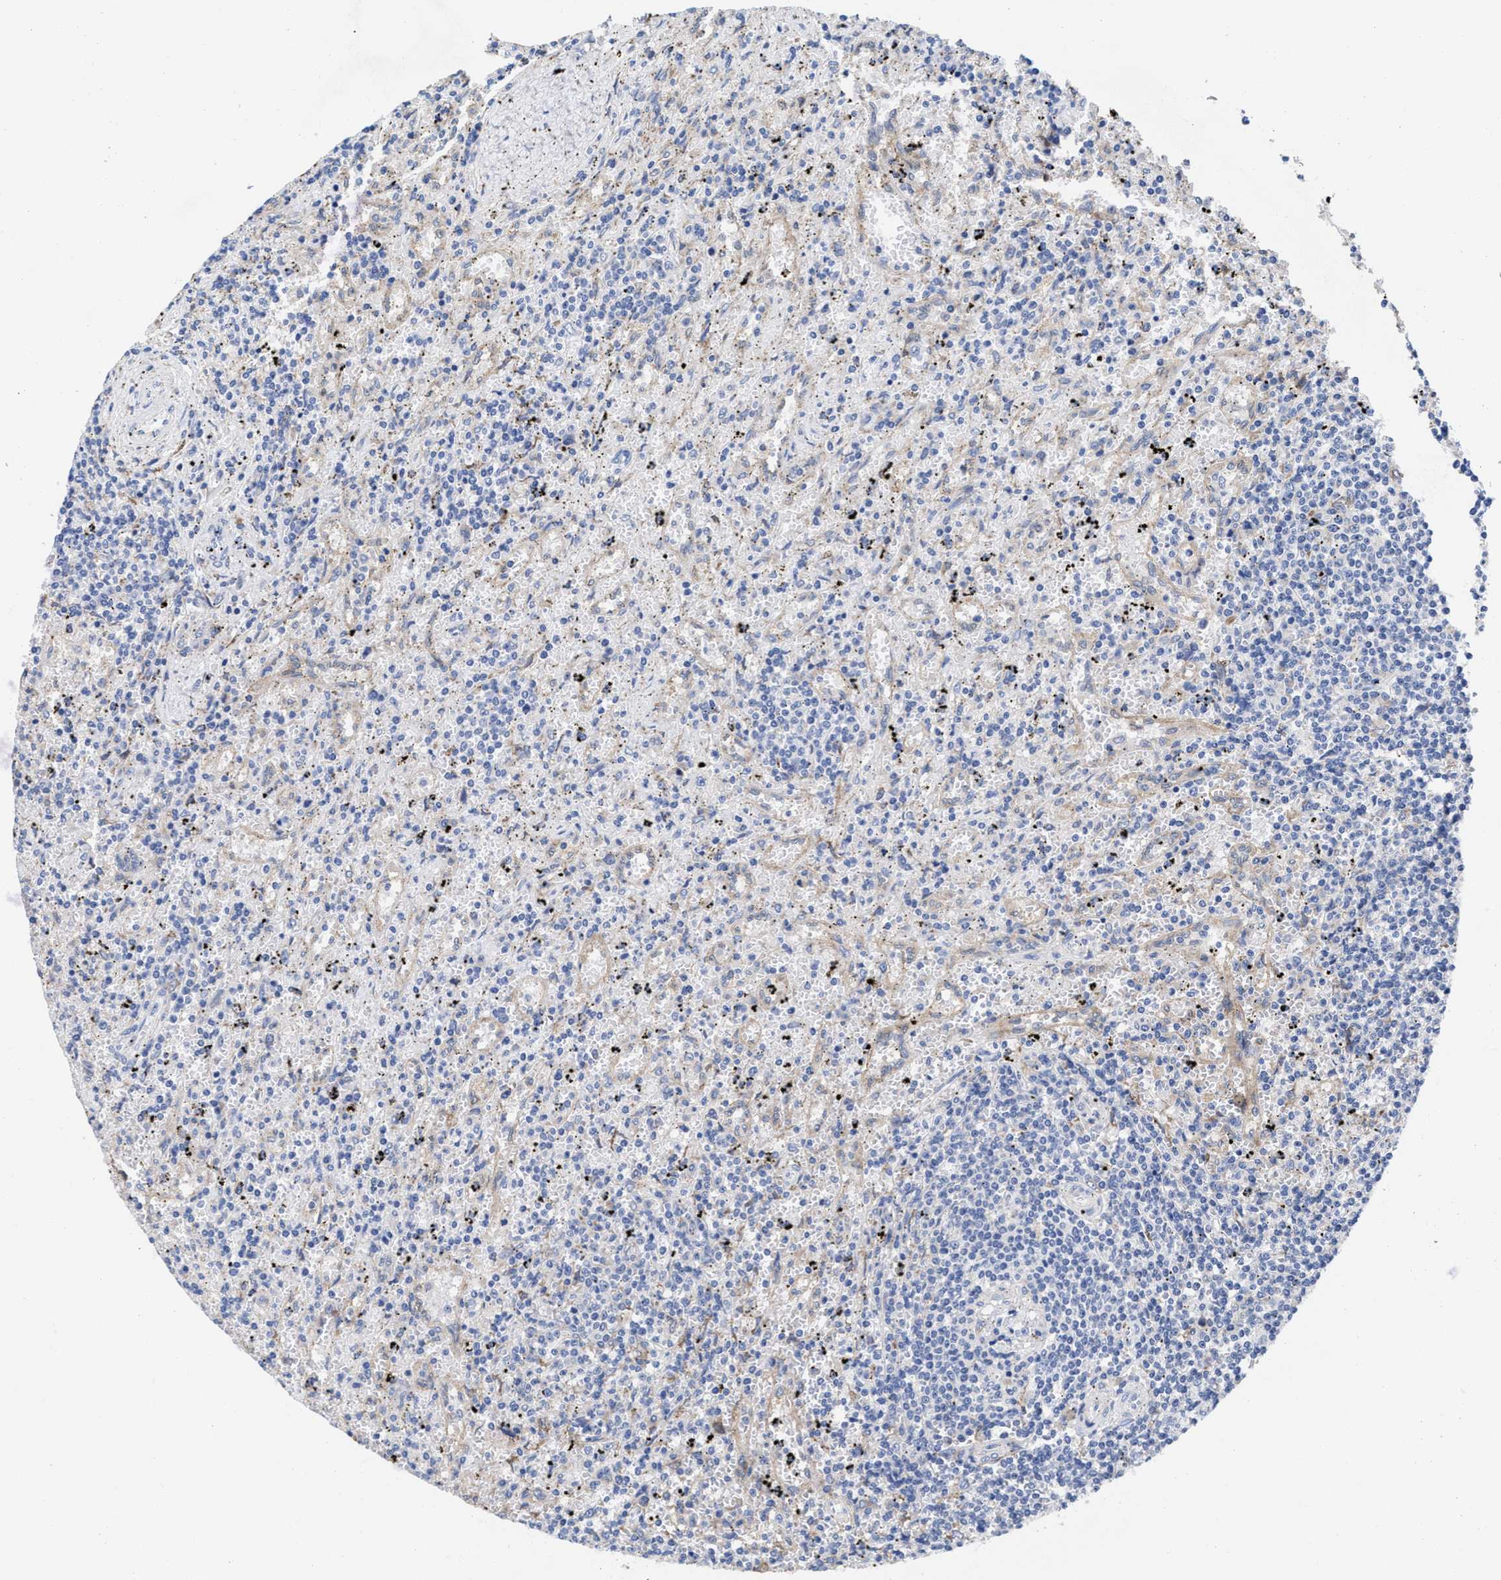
{"staining": {"intensity": "negative", "quantity": "none", "location": "none"}, "tissue": "lymphoma", "cell_type": "Tumor cells", "image_type": "cancer", "snomed": [{"axis": "morphology", "description": "Malignant lymphoma, non-Hodgkin's type, Low grade"}, {"axis": "topography", "description": "Spleen"}], "caption": "High power microscopy image of an immunohistochemistry (IHC) micrograph of malignant lymphoma, non-Hodgkin's type (low-grade), revealing no significant staining in tumor cells. Nuclei are stained in blue.", "gene": "TXNDC17", "patient": {"sex": "male", "age": 76}}